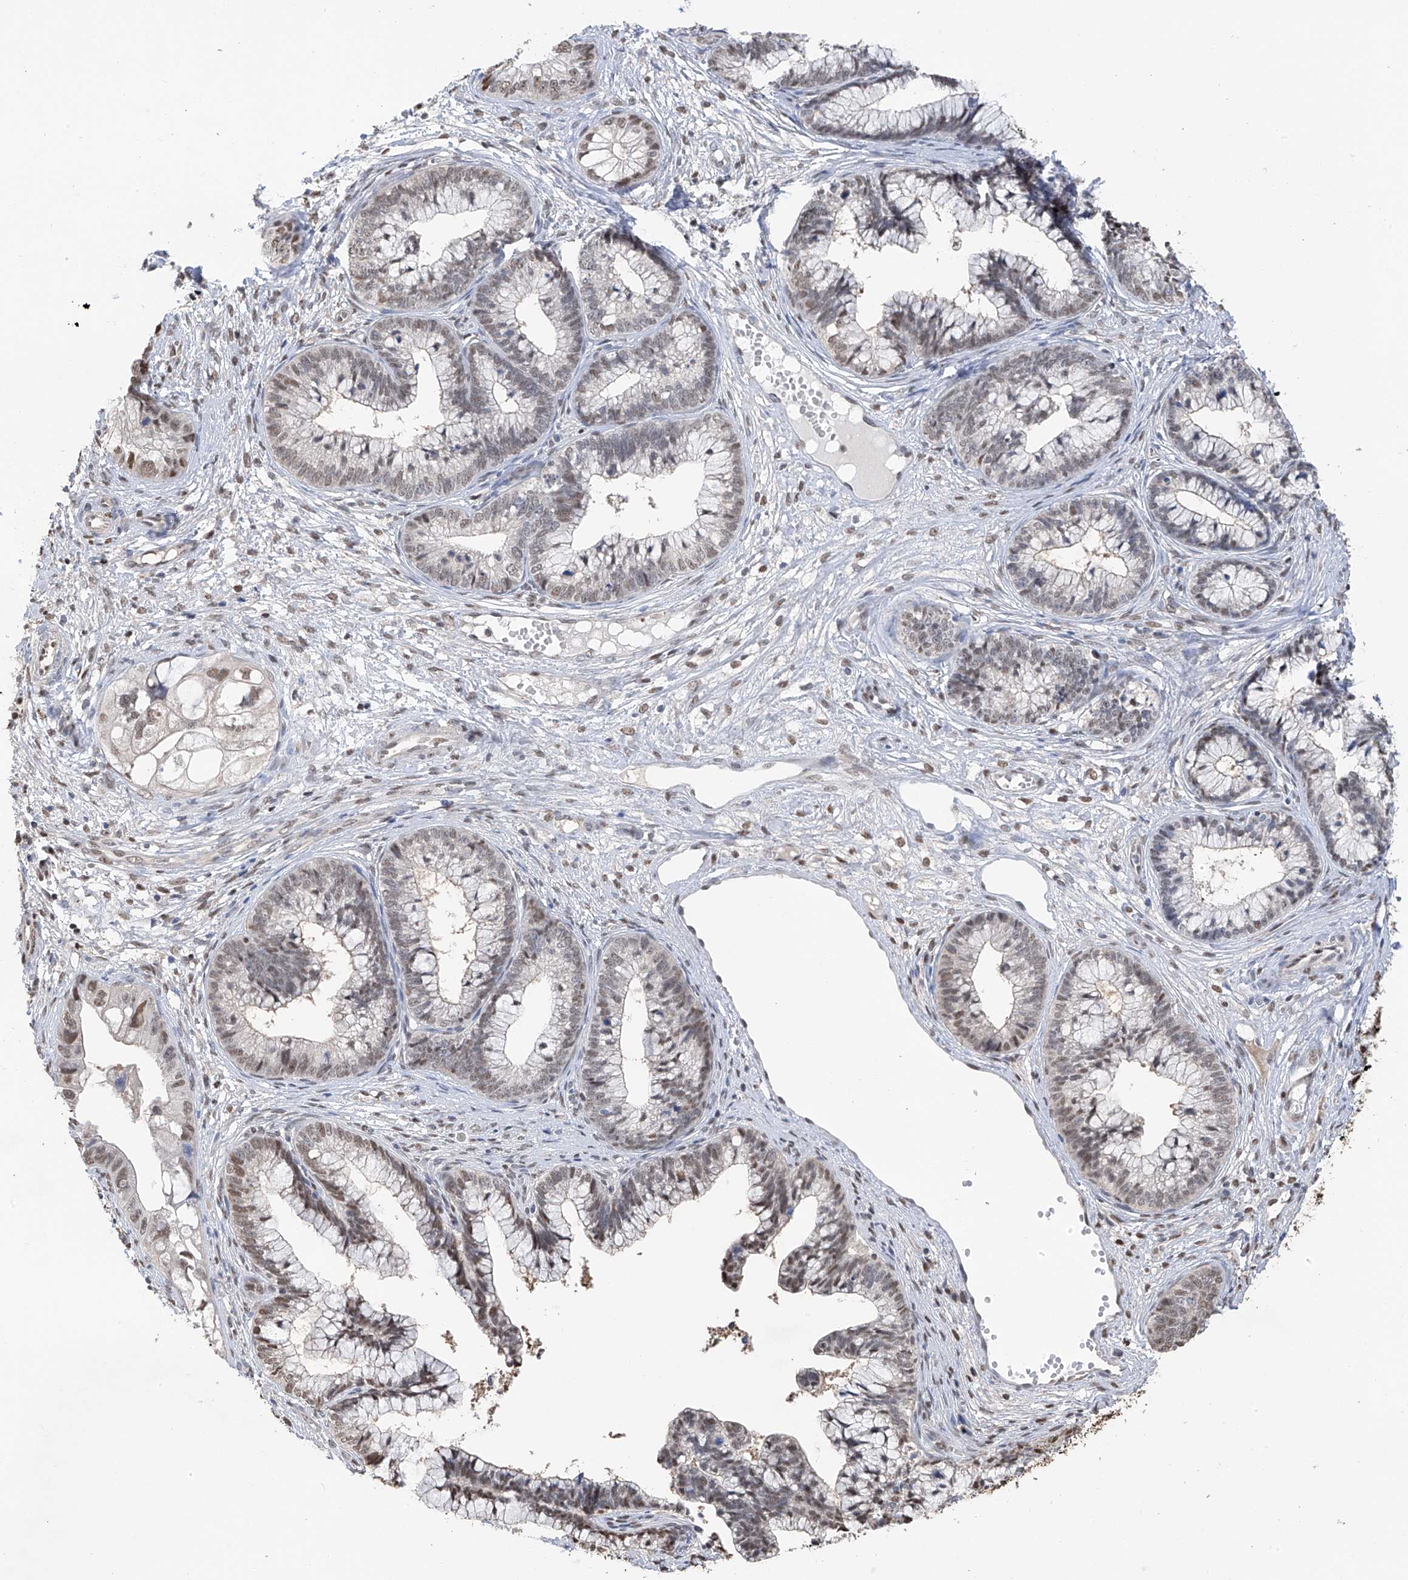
{"staining": {"intensity": "weak", "quantity": "<25%", "location": "nuclear"}, "tissue": "cervical cancer", "cell_type": "Tumor cells", "image_type": "cancer", "snomed": [{"axis": "morphology", "description": "Adenocarcinoma, NOS"}, {"axis": "topography", "description": "Cervix"}], "caption": "An immunohistochemistry (IHC) micrograph of cervical adenocarcinoma is shown. There is no staining in tumor cells of cervical adenocarcinoma. The staining was performed using DAB to visualize the protein expression in brown, while the nuclei were stained in blue with hematoxylin (Magnification: 20x).", "gene": "PMM1", "patient": {"sex": "female", "age": 44}}